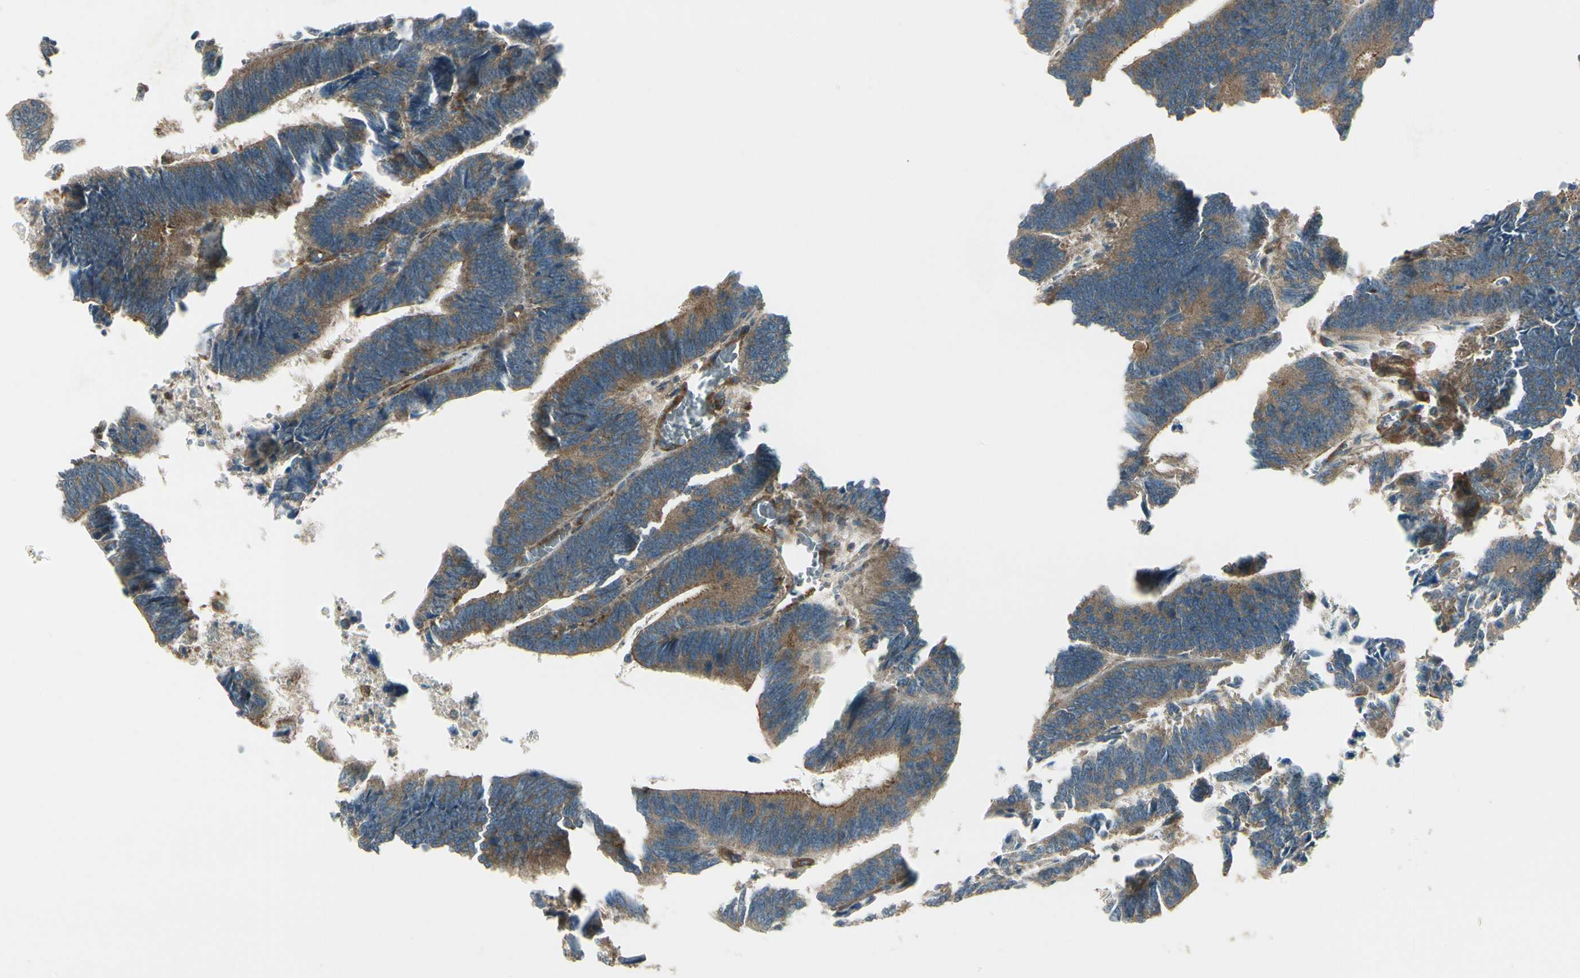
{"staining": {"intensity": "strong", "quantity": ">75%", "location": "cytoplasmic/membranous"}, "tissue": "colorectal cancer", "cell_type": "Tumor cells", "image_type": "cancer", "snomed": [{"axis": "morphology", "description": "Adenocarcinoma, NOS"}, {"axis": "topography", "description": "Colon"}], "caption": "Adenocarcinoma (colorectal) tissue demonstrates strong cytoplasmic/membranous expression in approximately >75% of tumor cells (DAB IHC, brown staining for protein, blue staining for nuclei).", "gene": "FKBP15", "patient": {"sex": "male", "age": 72}}